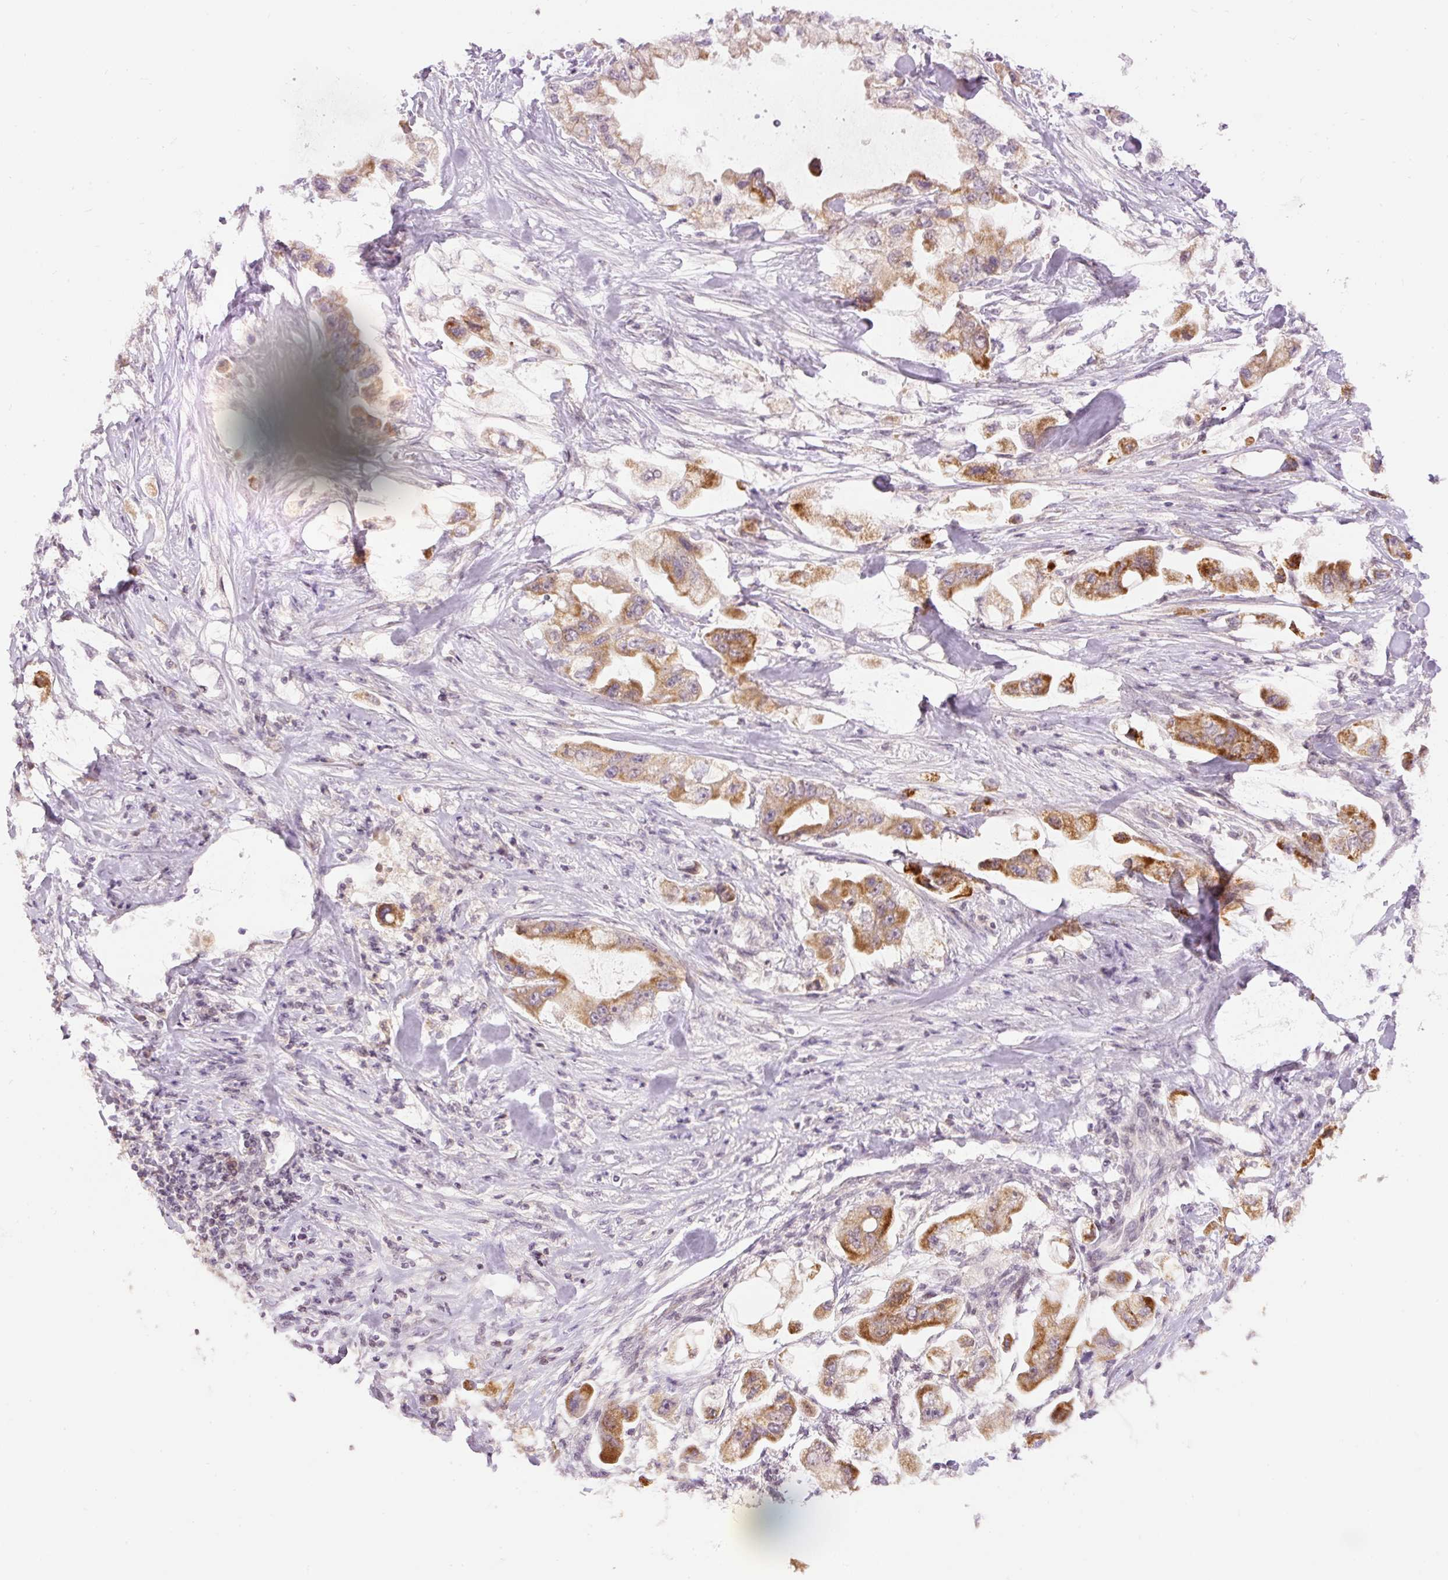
{"staining": {"intensity": "strong", "quantity": ">75%", "location": "cytoplasmic/membranous"}, "tissue": "stomach cancer", "cell_type": "Tumor cells", "image_type": "cancer", "snomed": [{"axis": "morphology", "description": "Adenocarcinoma, NOS"}, {"axis": "topography", "description": "Stomach"}], "caption": "Stomach cancer stained for a protein (brown) reveals strong cytoplasmic/membranous positive staining in about >75% of tumor cells.", "gene": "ABHD11", "patient": {"sex": "male", "age": 62}}